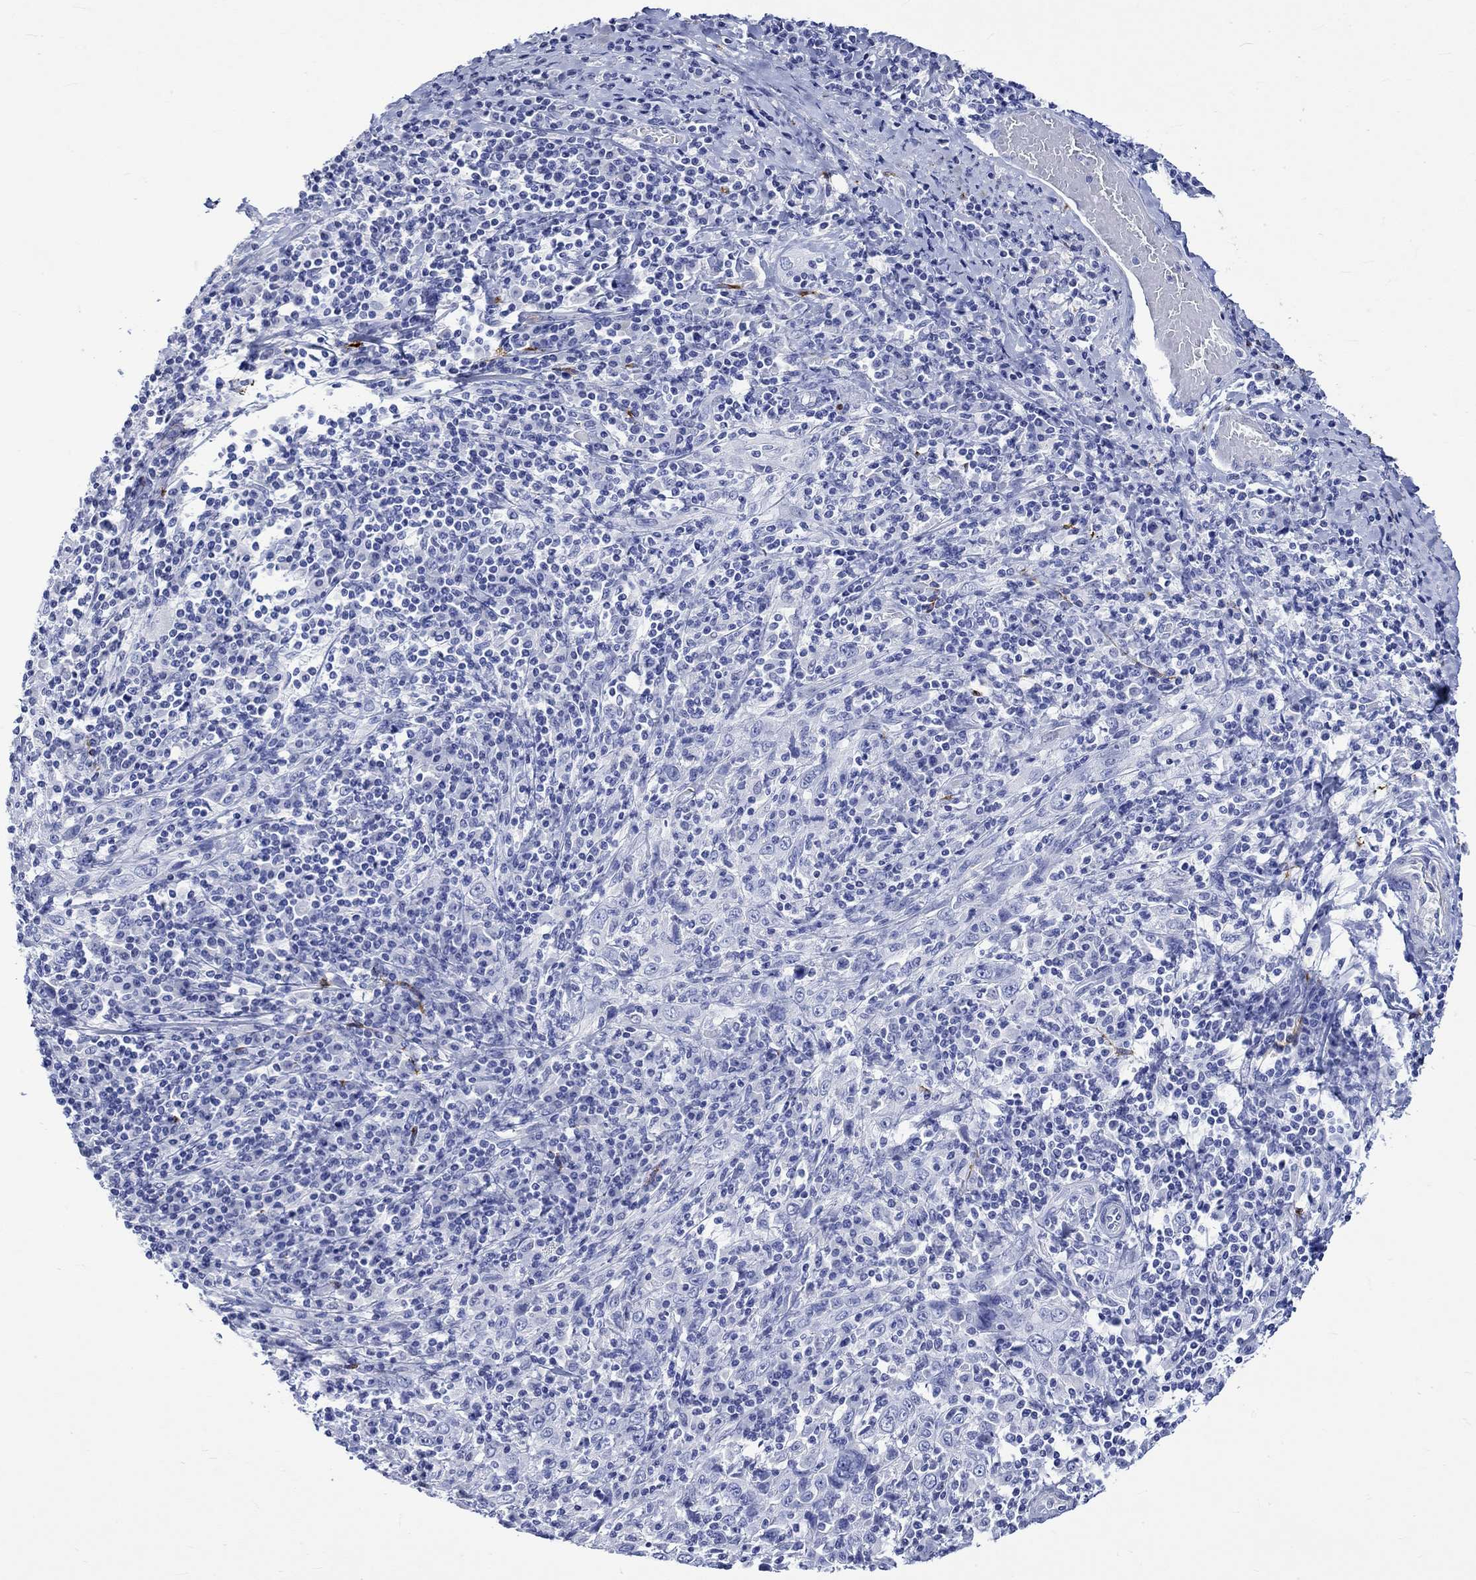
{"staining": {"intensity": "negative", "quantity": "none", "location": "none"}, "tissue": "cervical cancer", "cell_type": "Tumor cells", "image_type": "cancer", "snomed": [{"axis": "morphology", "description": "Squamous cell carcinoma, NOS"}, {"axis": "topography", "description": "Cervix"}], "caption": "Cervical cancer stained for a protein using IHC displays no staining tumor cells.", "gene": "CRYAB", "patient": {"sex": "female", "age": 46}}